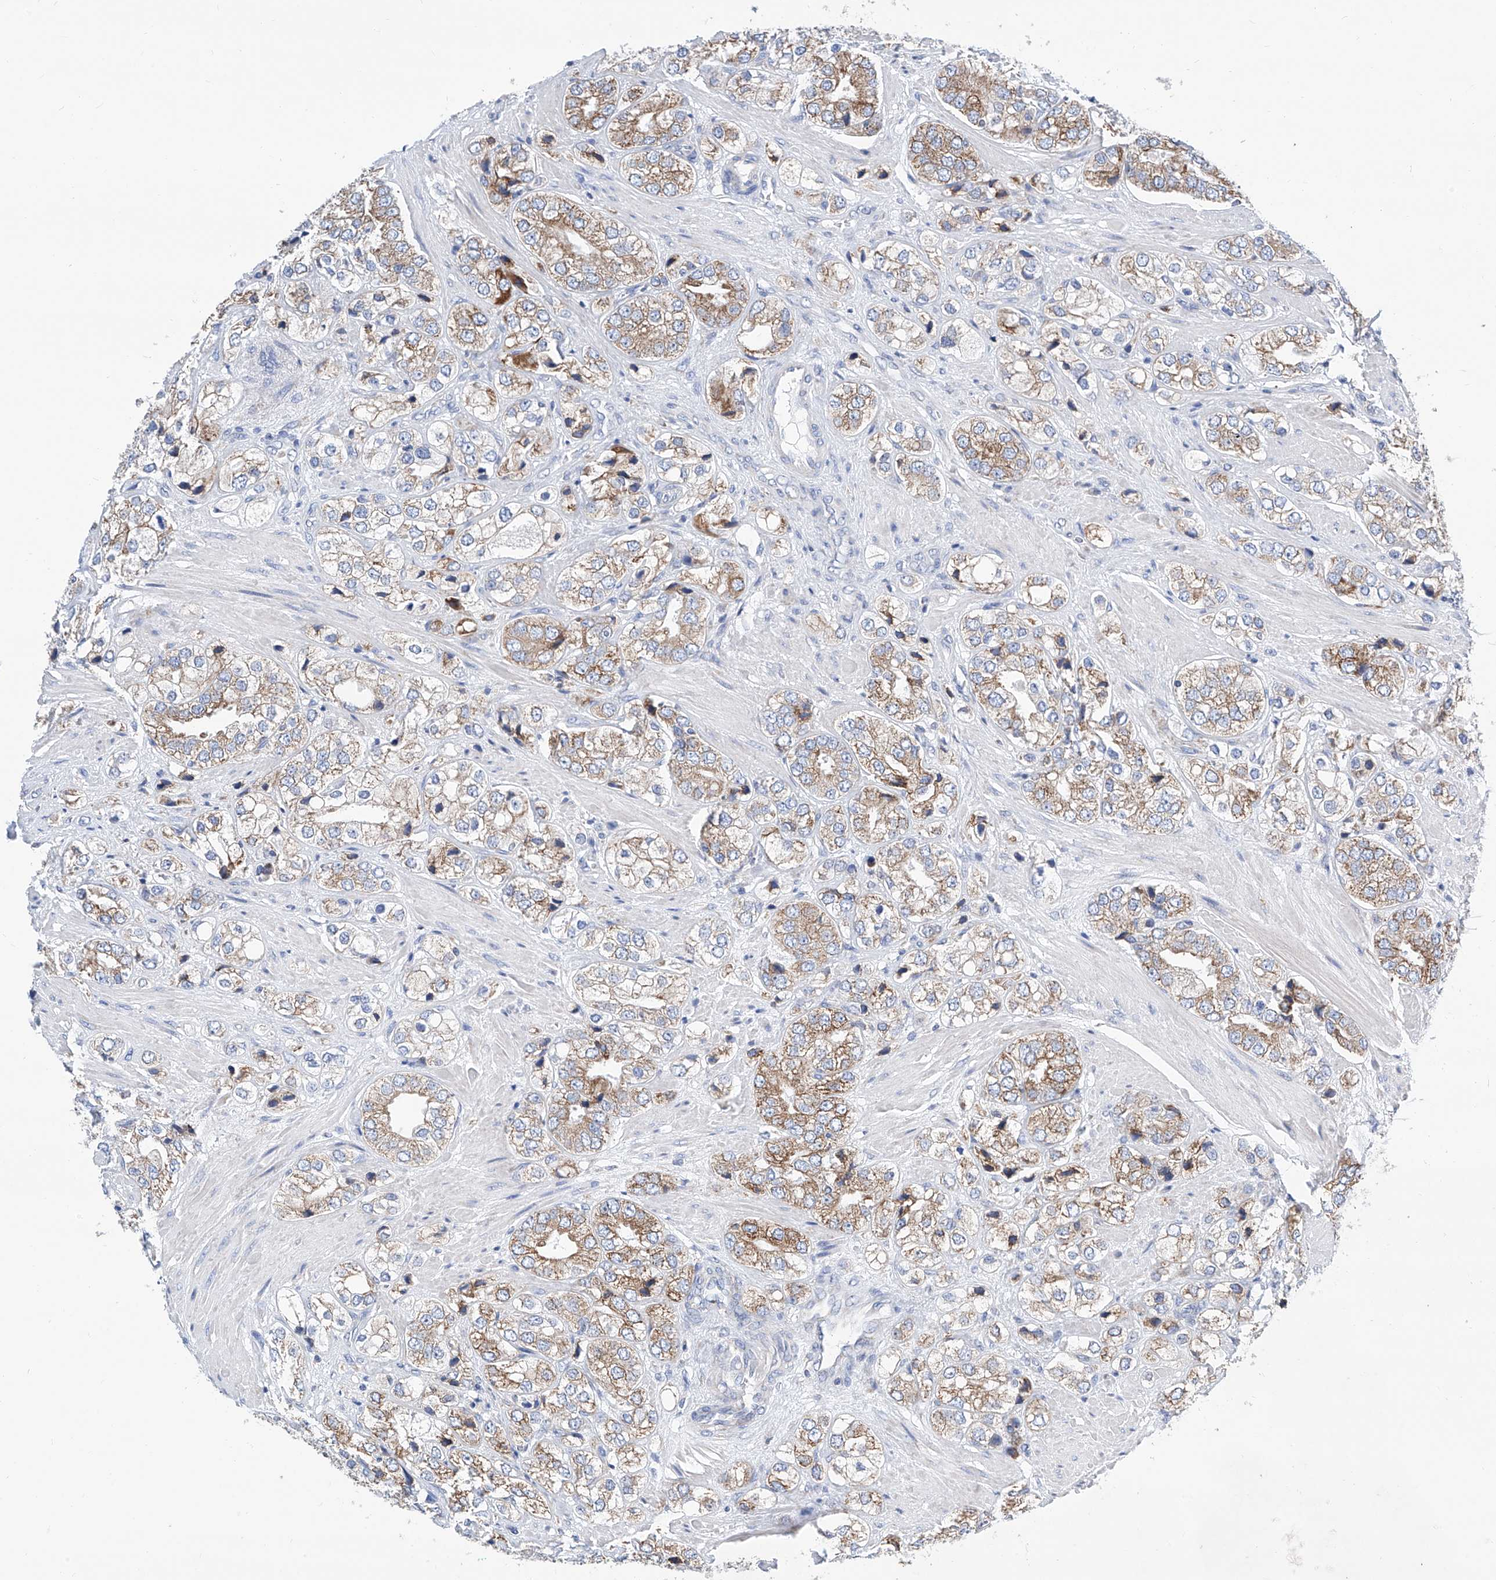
{"staining": {"intensity": "moderate", "quantity": ">75%", "location": "cytoplasmic/membranous"}, "tissue": "prostate cancer", "cell_type": "Tumor cells", "image_type": "cancer", "snomed": [{"axis": "morphology", "description": "Adenocarcinoma, High grade"}, {"axis": "topography", "description": "Prostate"}], "caption": "Immunohistochemical staining of human prostate adenocarcinoma (high-grade) exhibits moderate cytoplasmic/membranous protein expression in about >75% of tumor cells. (Brightfield microscopy of DAB IHC at high magnification).", "gene": "MAD2L1", "patient": {"sex": "male", "age": 50}}